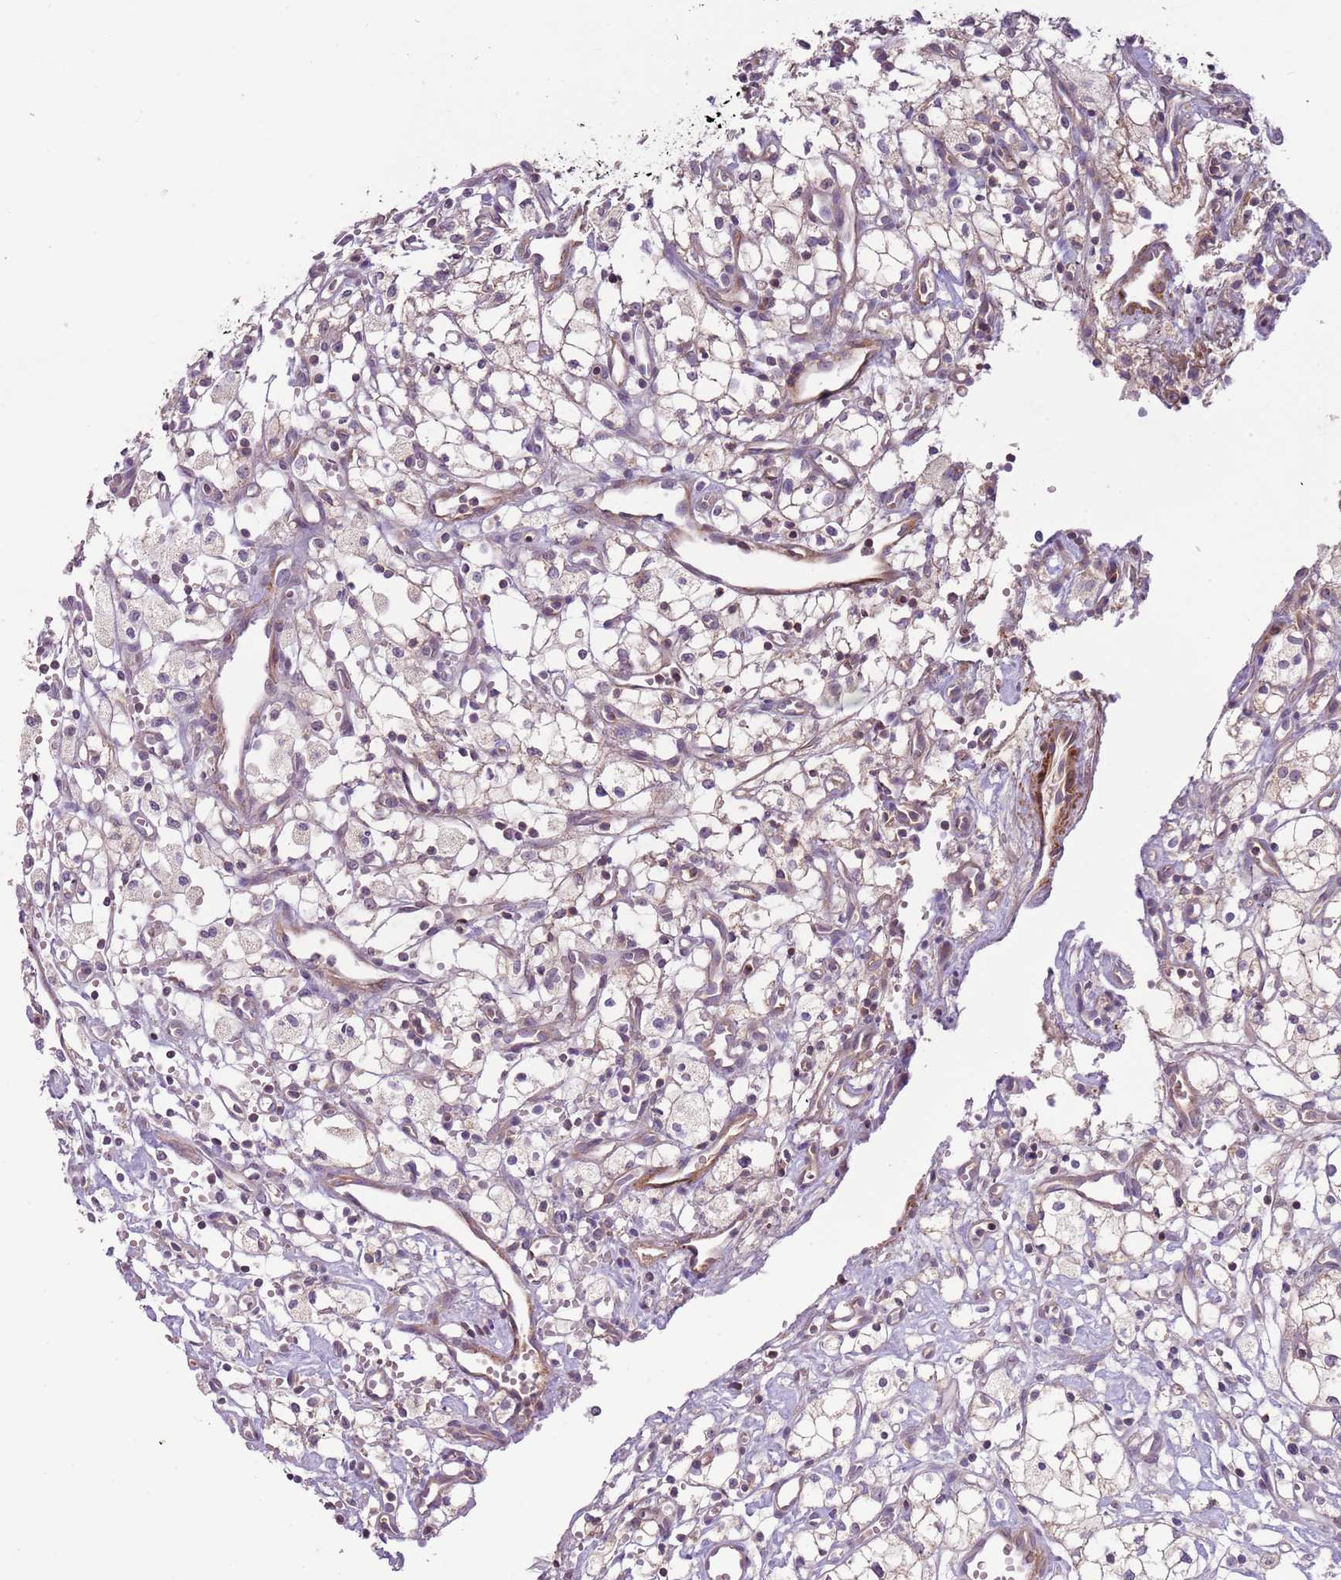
{"staining": {"intensity": "weak", "quantity": "<25%", "location": "cytoplasmic/membranous"}, "tissue": "renal cancer", "cell_type": "Tumor cells", "image_type": "cancer", "snomed": [{"axis": "morphology", "description": "Adenocarcinoma, NOS"}, {"axis": "topography", "description": "Kidney"}], "caption": "Immunohistochemical staining of renal cancer (adenocarcinoma) reveals no significant positivity in tumor cells.", "gene": "DTD2", "patient": {"sex": "male", "age": 59}}